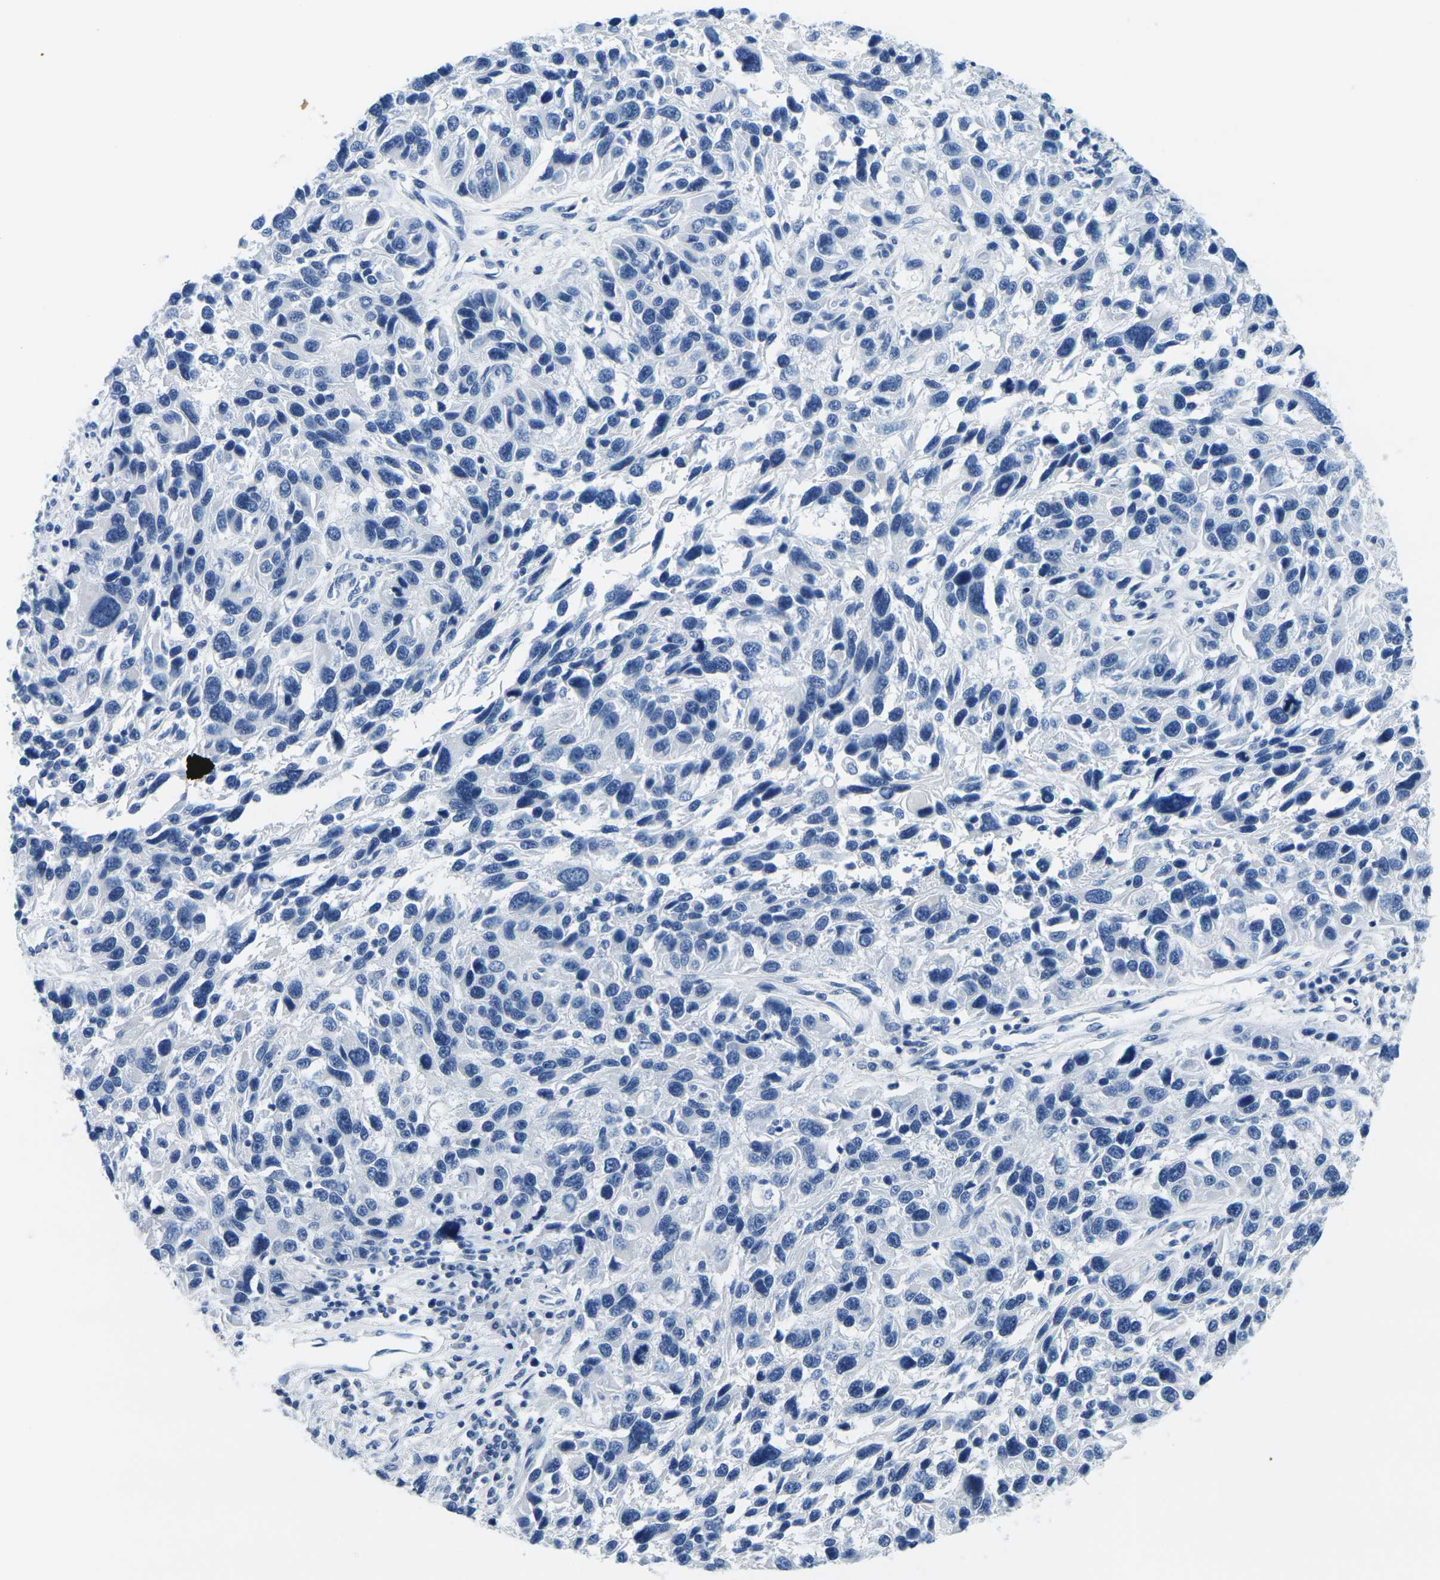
{"staining": {"intensity": "negative", "quantity": "none", "location": "none"}, "tissue": "melanoma", "cell_type": "Tumor cells", "image_type": "cancer", "snomed": [{"axis": "morphology", "description": "Malignant melanoma, NOS"}, {"axis": "topography", "description": "Skin"}], "caption": "Protein analysis of melanoma reveals no significant staining in tumor cells.", "gene": "FAM3D", "patient": {"sex": "male", "age": 53}}